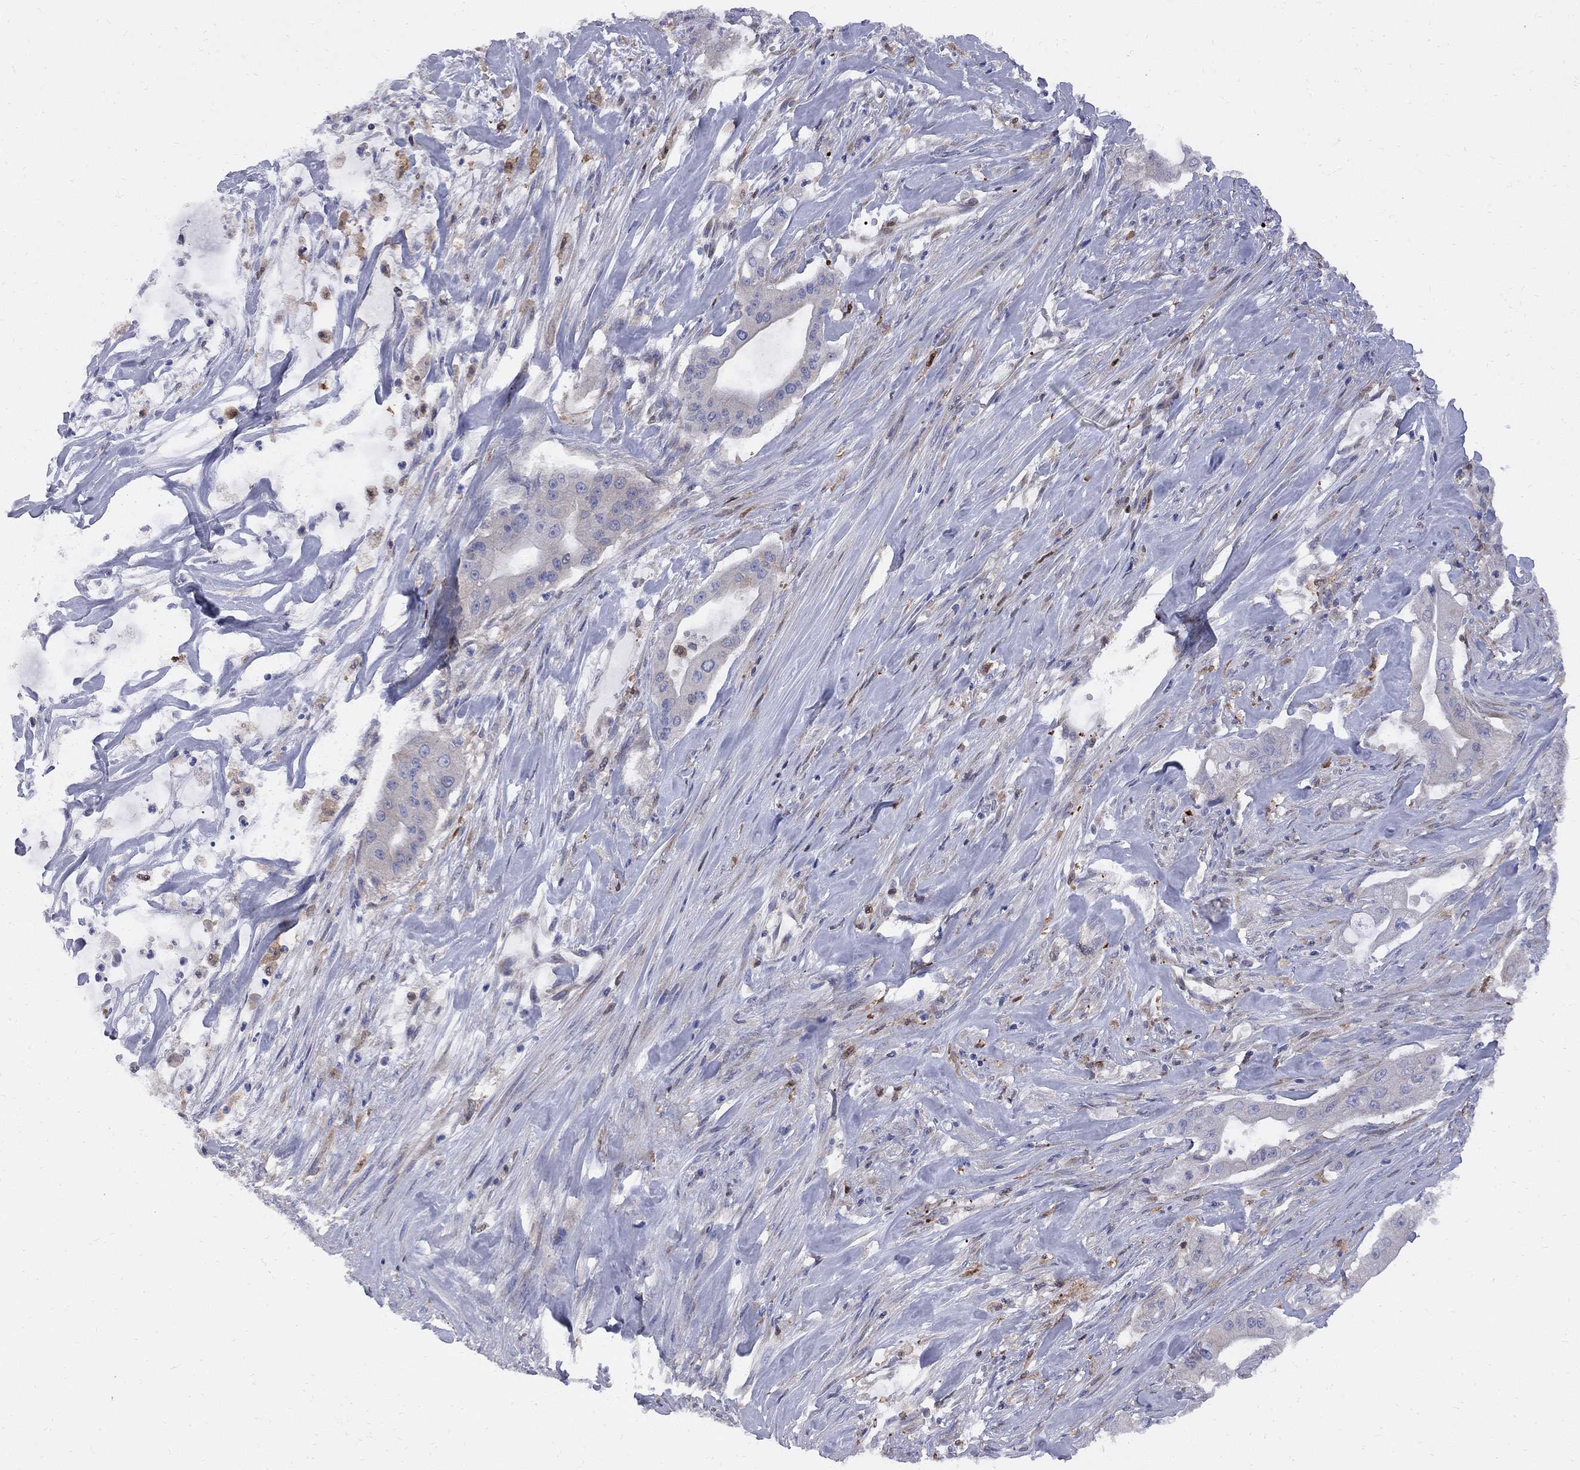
{"staining": {"intensity": "negative", "quantity": "none", "location": "none"}, "tissue": "pancreatic cancer", "cell_type": "Tumor cells", "image_type": "cancer", "snomed": [{"axis": "morphology", "description": "Normal tissue, NOS"}, {"axis": "morphology", "description": "Inflammation, NOS"}, {"axis": "morphology", "description": "Adenocarcinoma, NOS"}, {"axis": "topography", "description": "Pancreas"}], "caption": "IHC photomicrograph of neoplastic tissue: pancreatic adenocarcinoma stained with DAB (3,3'-diaminobenzidine) demonstrates no significant protein positivity in tumor cells.", "gene": "MTHFR", "patient": {"sex": "male", "age": 57}}